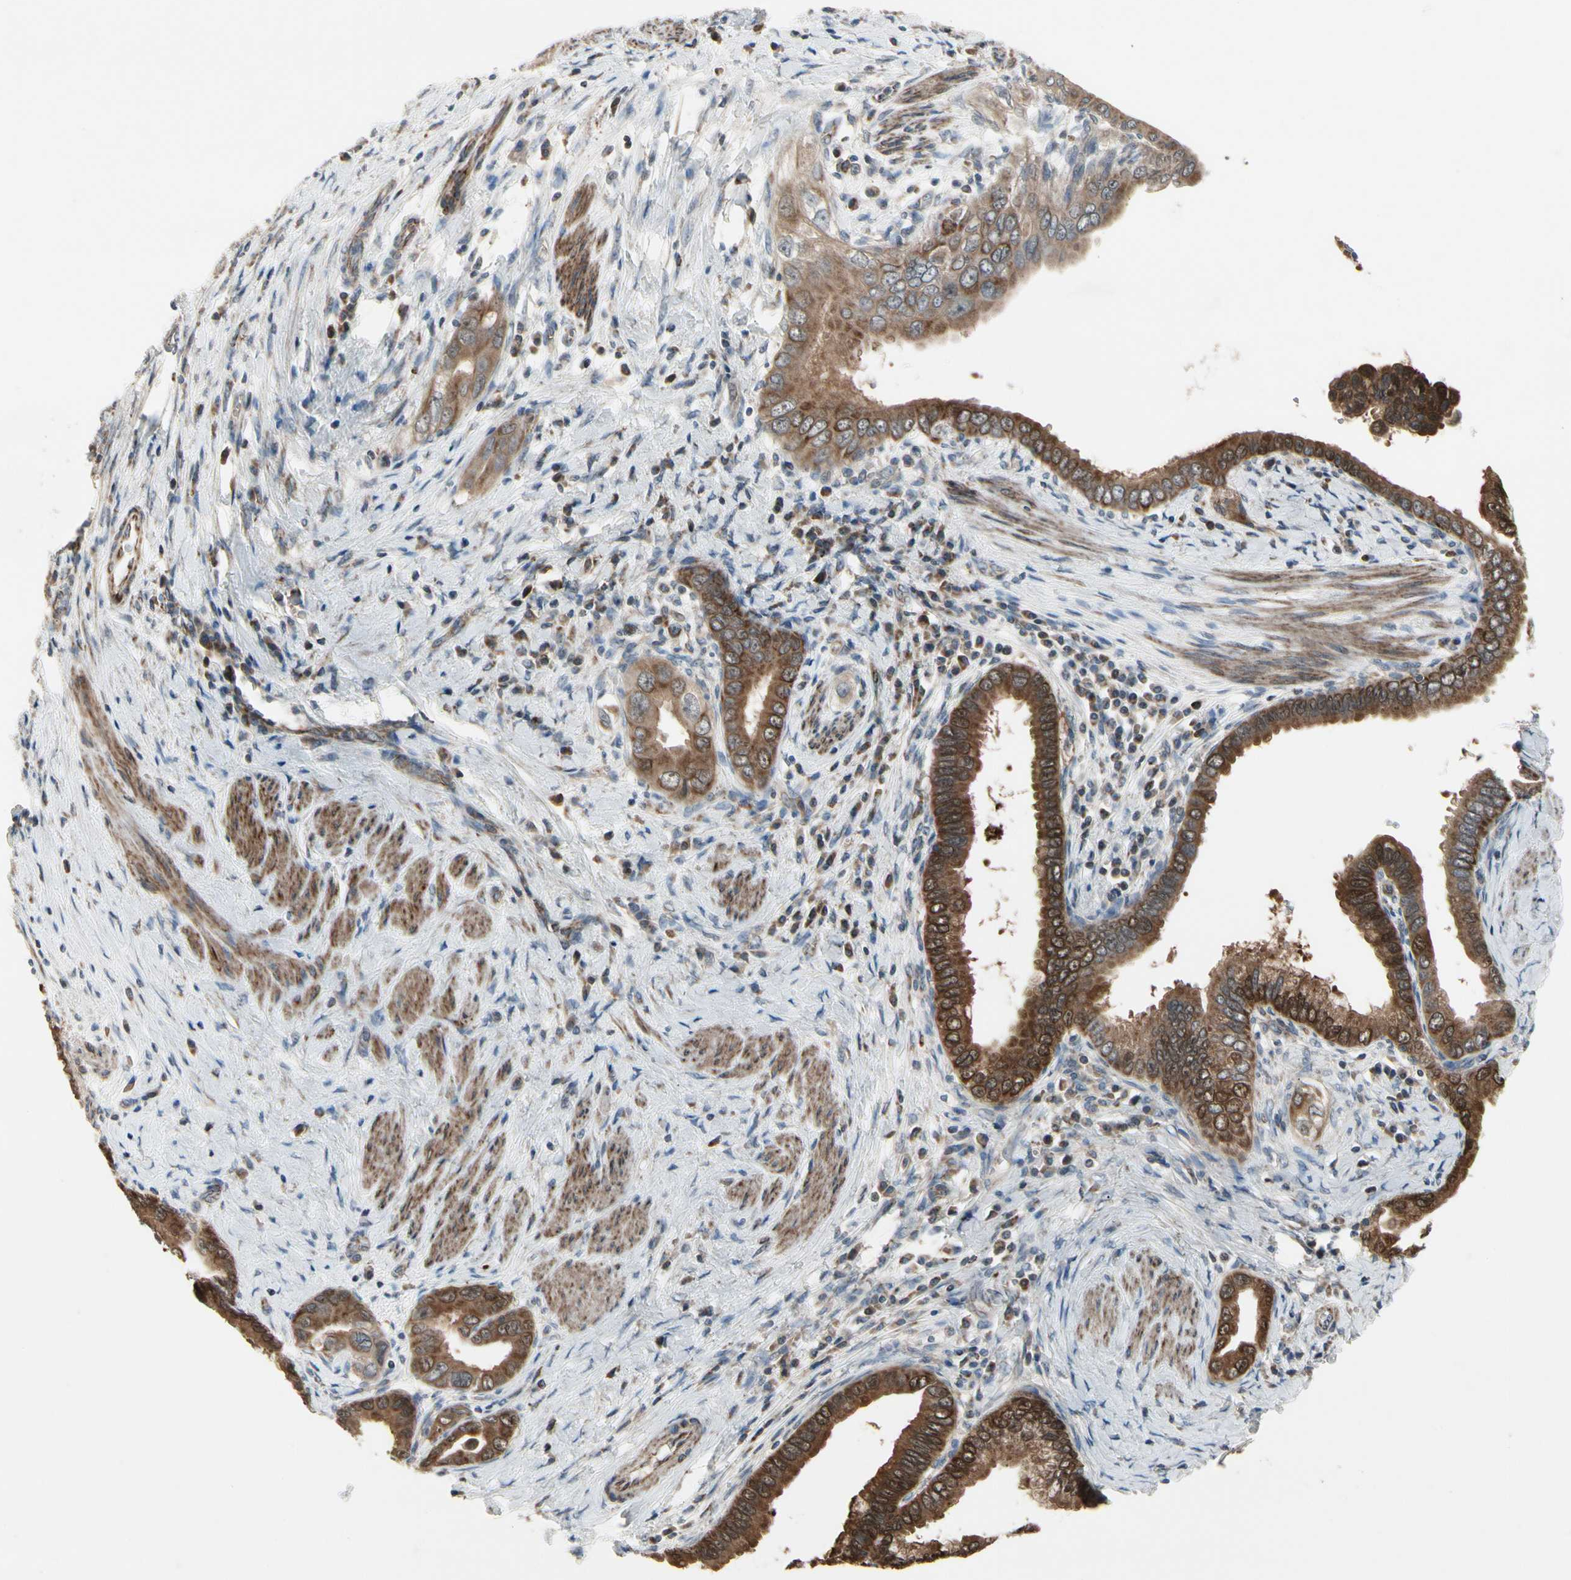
{"staining": {"intensity": "moderate", "quantity": ">75%", "location": "cytoplasmic/membranous"}, "tissue": "pancreatic cancer", "cell_type": "Tumor cells", "image_type": "cancer", "snomed": [{"axis": "morphology", "description": "Normal tissue, NOS"}, {"axis": "topography", "description": "Lymph node"}], "caption": "Protein staining demonstrates moderate cytoplasmic/membranous positivity in approximately >75% of tumor cells in pancreatic cancer.", "gene": "CPT1A", "patient": {"sex": "male", "age": 50}}